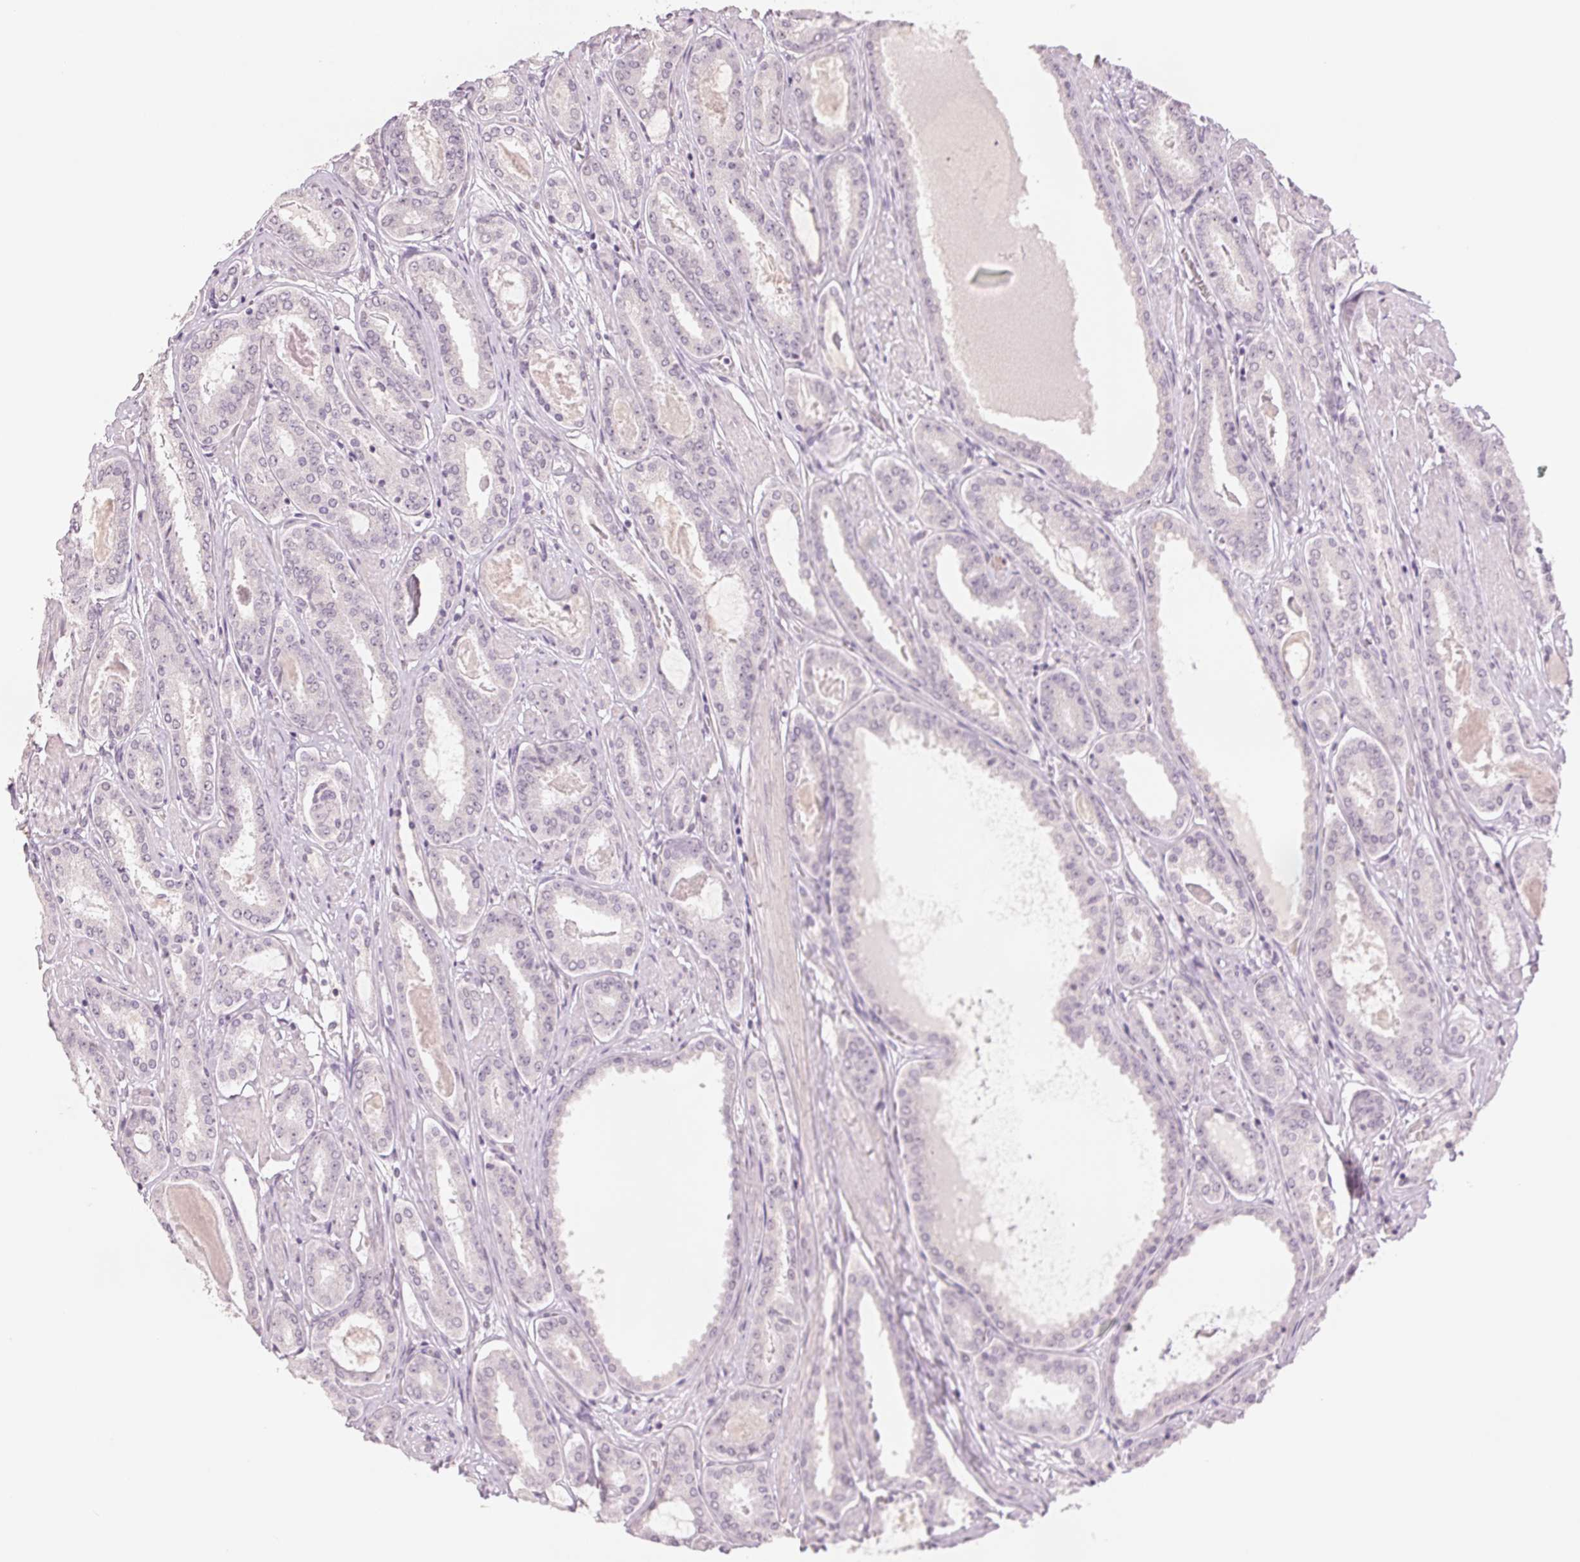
{"staining": {"intensity": "moderate", "quantity": "25%-75%", "location": "nuclear"}, "tissue": "prostate cancer", "cell_type": "Tumor cells", "image_type": "cancer", "snomed": [{"axis": "morphology", "description": "Adenocarcinoma, High grade"}, {"axis": "topography", "description": "Prostate"}], "caption": "Immunohistochemical staining of human prostate cancer shows medium levels of moderate nuclear positivity in about 25%-75% of tumor cells.", "gene": "SCGN", "patient": {"sex": "male", "age": 63}}